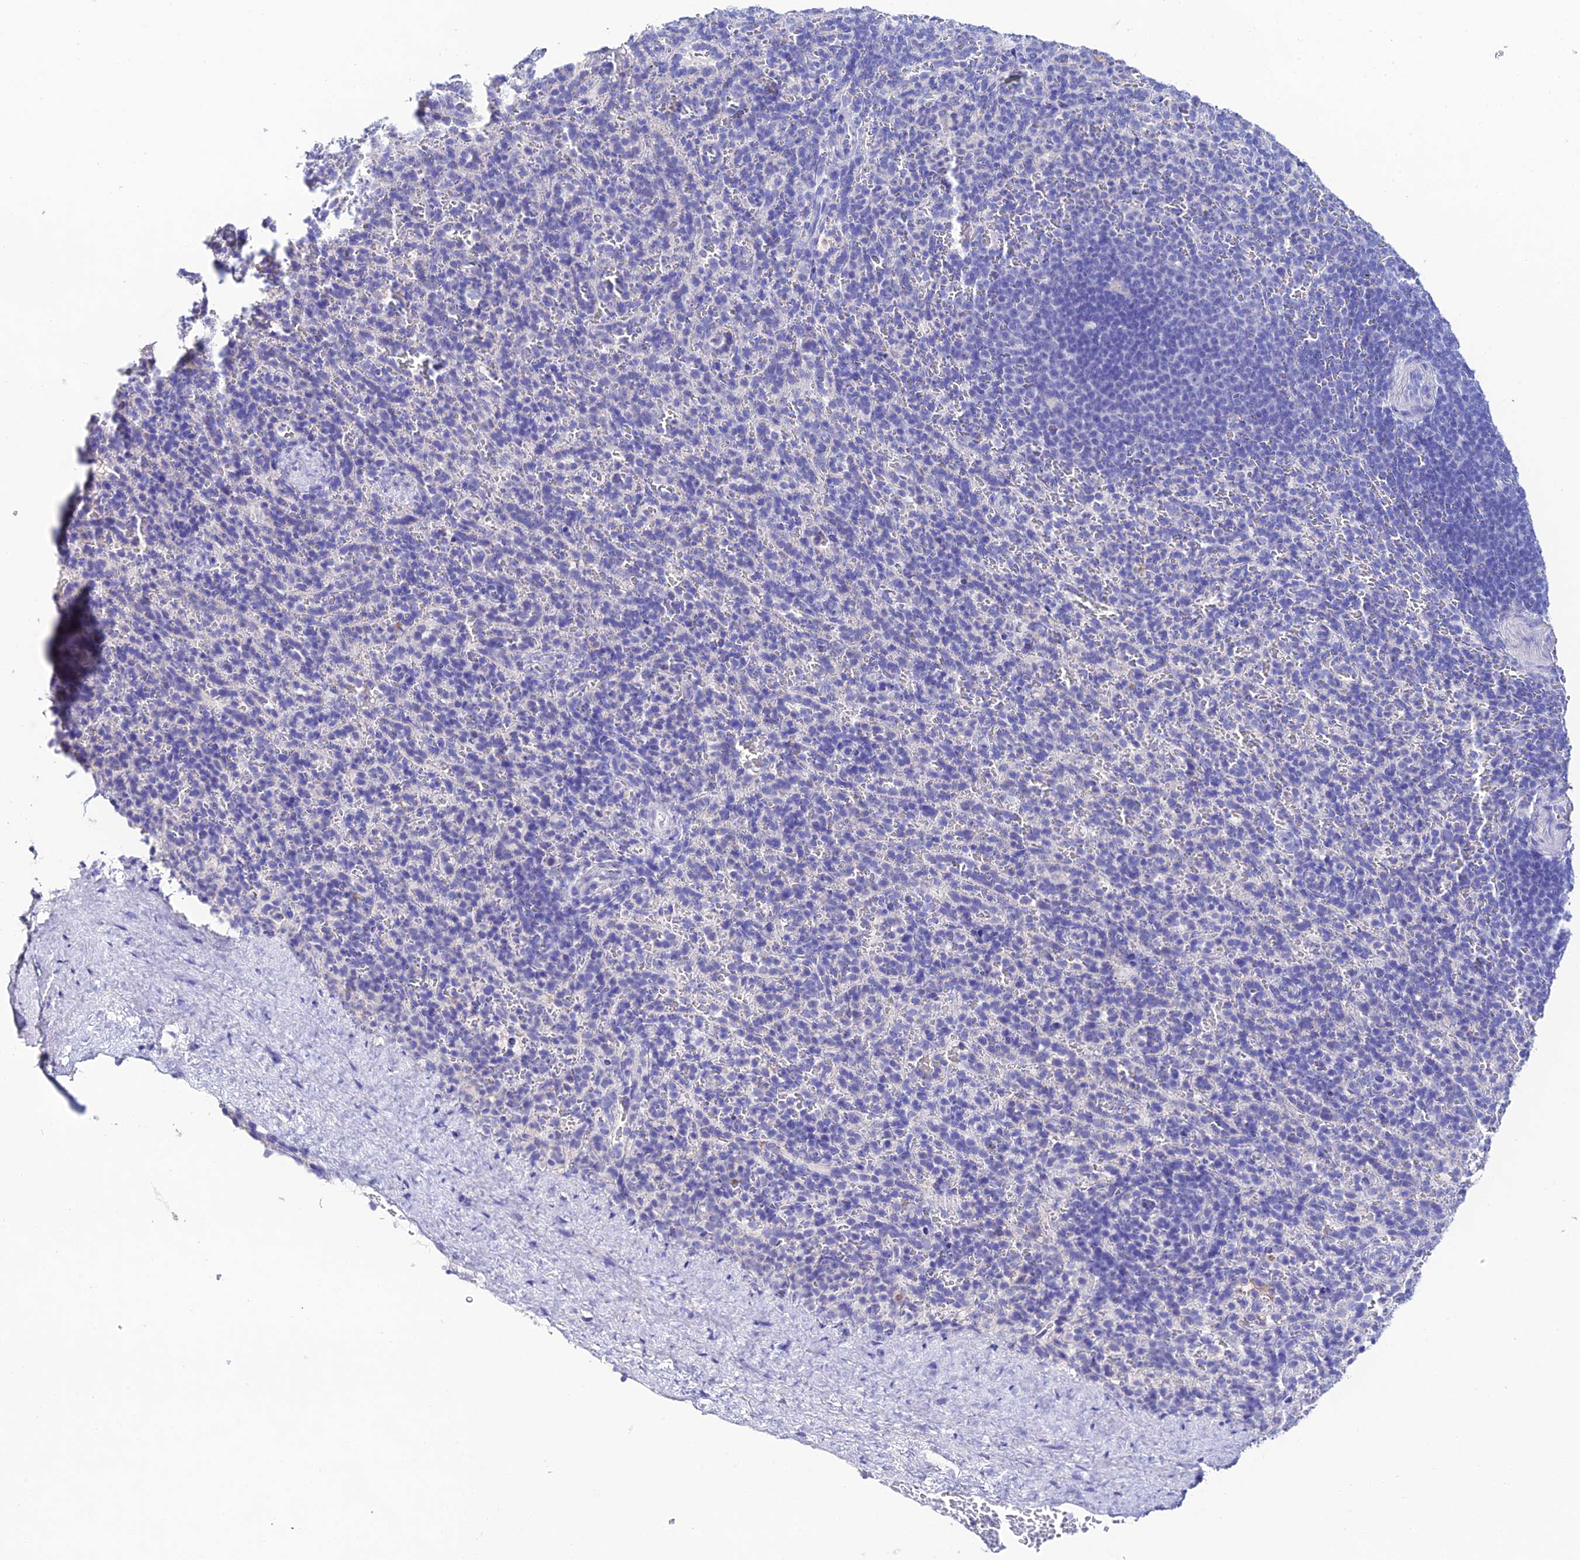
{"staining": {"intensity": "negative", "quantity": "none", "location": "none"}, "tissue": "spleen", "cell_type": "Cells in red pulp", "image_type": "normal", "snomed": [{"axis": "morphology", "description": "Normal tissue, NOS"}, {"axis": "topography", "description": "Spleen"}], "caption": "High power microscopy histopathology image of an immunohistochemistry (IHC) photomicrograph of benign spleen, revealing no significant expression in cells in red pulp.", "gene": "NLRP6", "patient": {"sex": "female", "age": 21}}